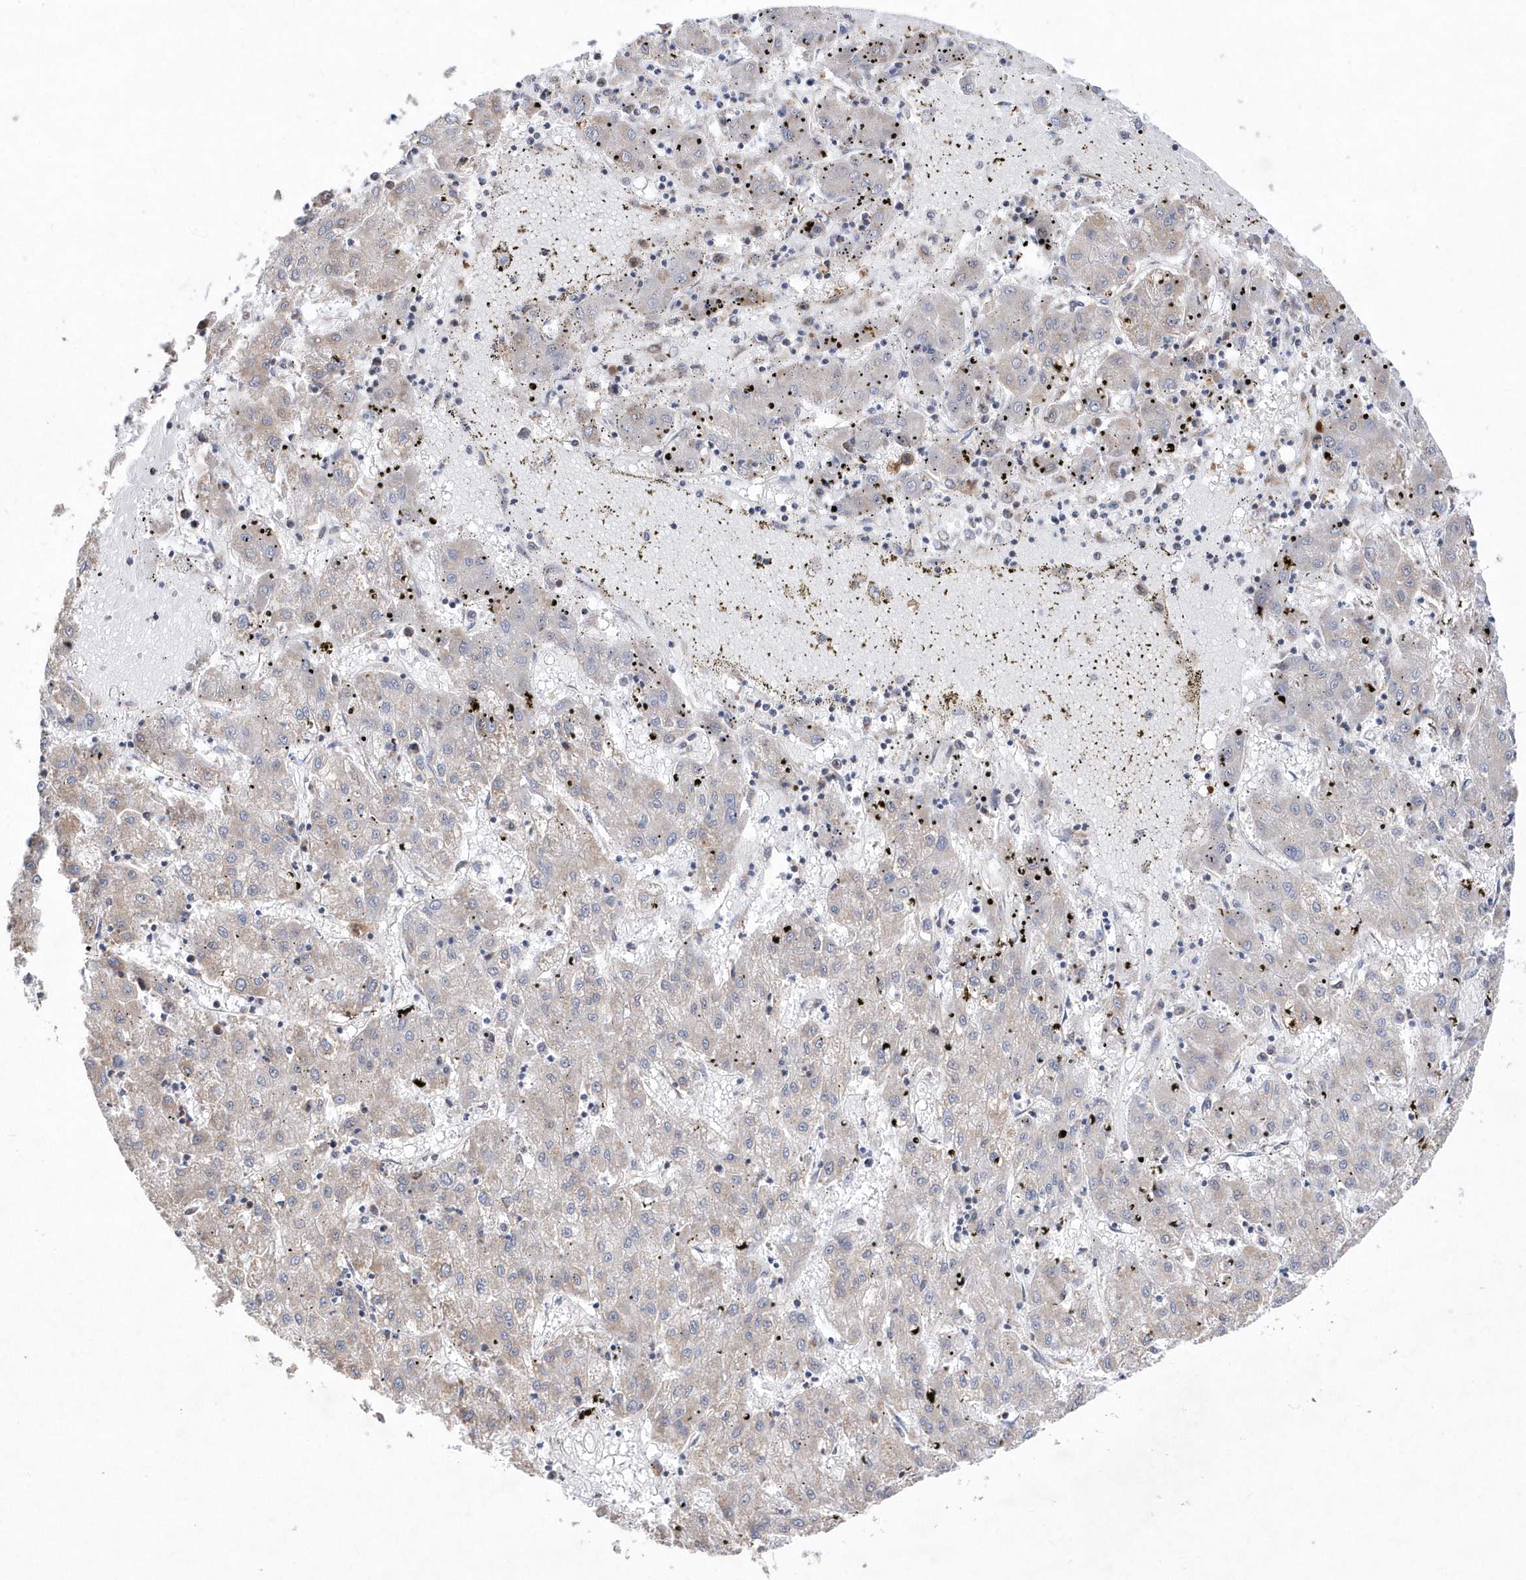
{"staining": {"intensity": "negative", "quantity": "none", "location": "none"}, "tissue": "liver cancer", "cell_type": "Tumor cells", "image_type": "cancer", "snomed": [{"axis": "morphology", "description": "Carcinoma, Hepatocellular, NOS"}, {"axis": "topography", "description": "Liver"}], "caption": "DAB (3,3'-diaminobenzidine) immunohistochemical staining of human liver cancer shows no significant expression in tumor cells. Brightfield microscopy of IHC stained with DAB (brown) and hematoxylin (blue), captured at high magnification.", "gene": "JKAMP", "patient": {"sex": "male", "age": 72}}